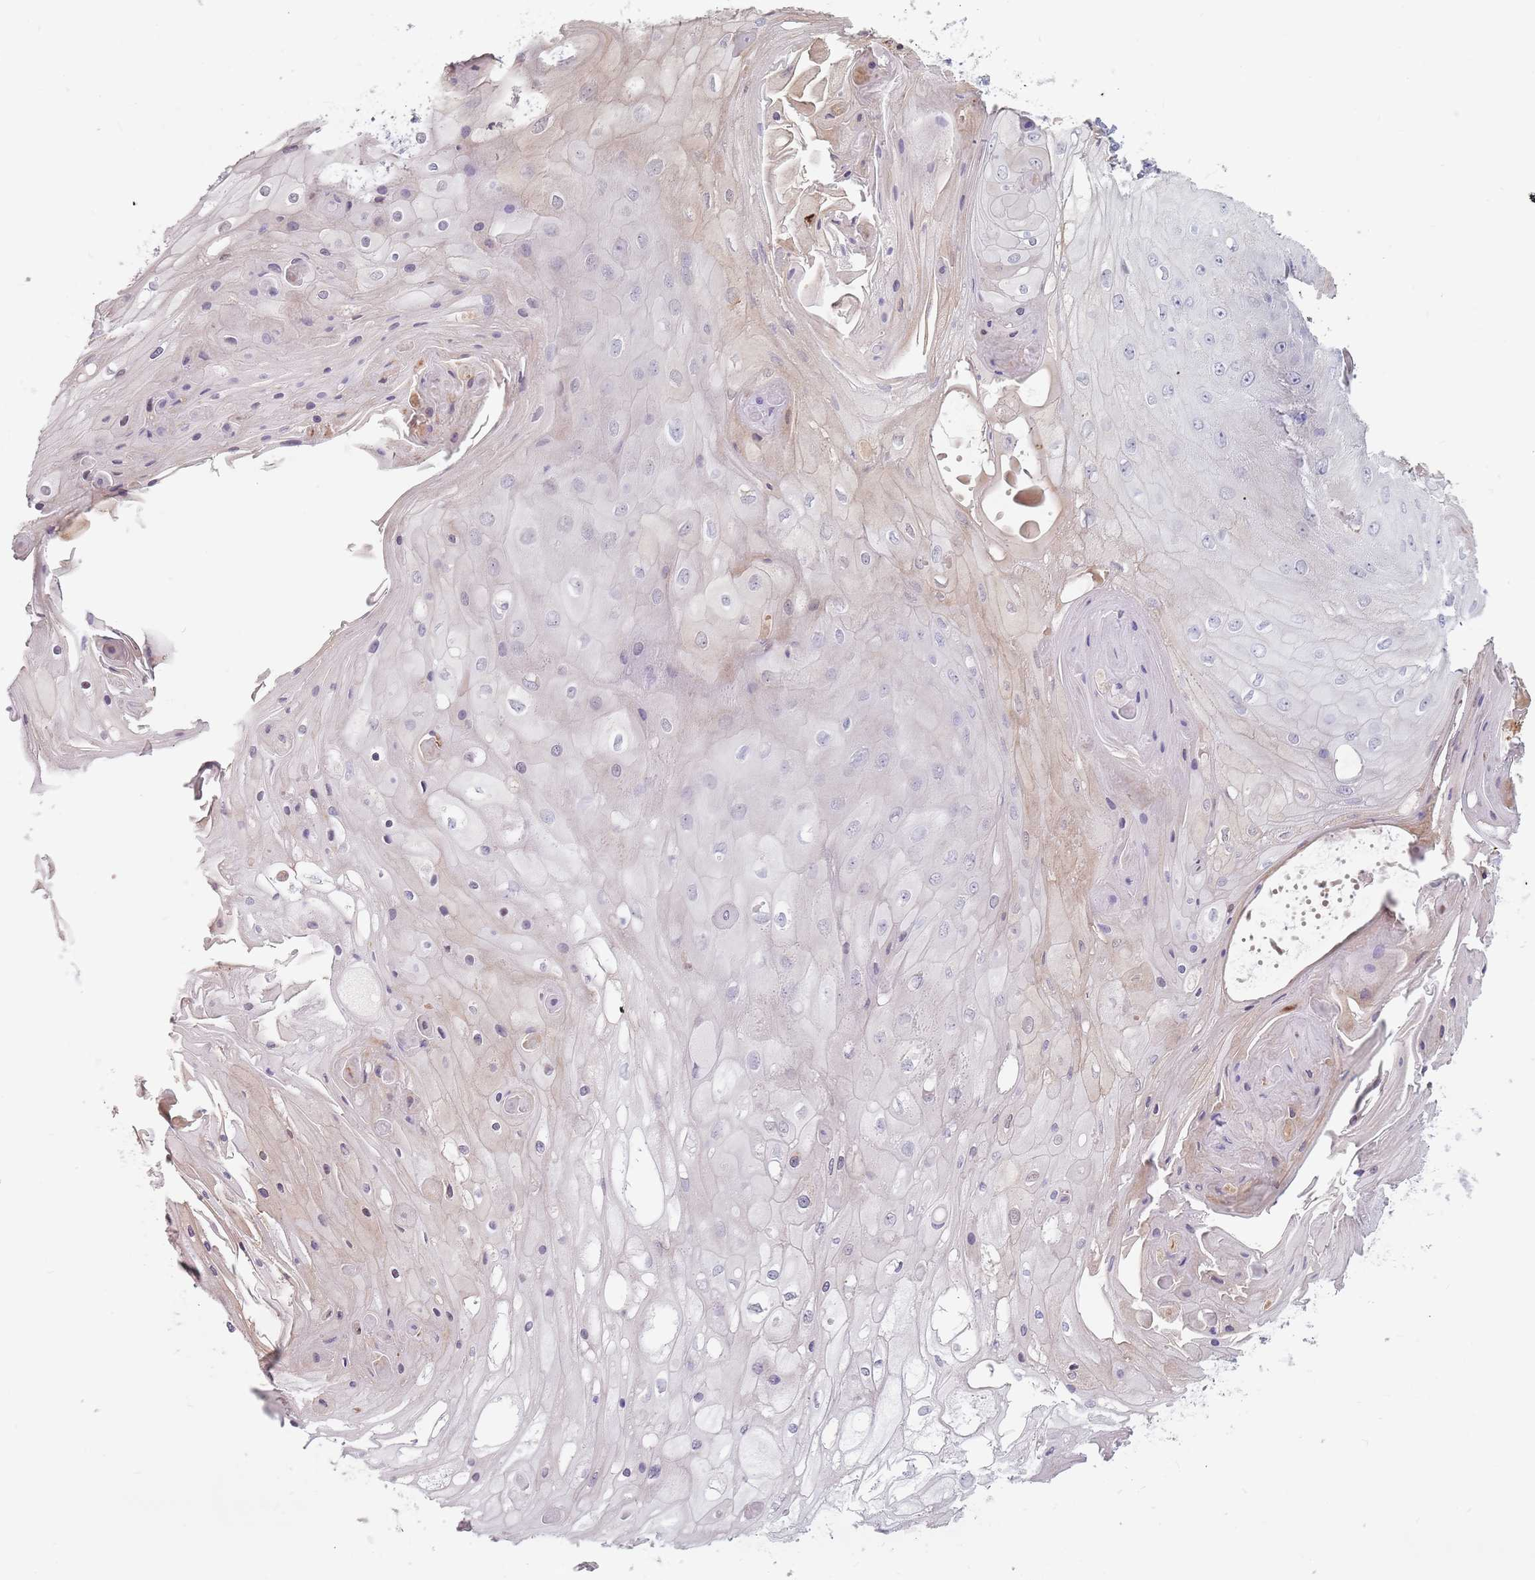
{"staining": {"intensity": "negative", "quantity": "none", "location": "none"}, "tissue": "skin cancer", "cell_type": "Tumor cells", "image_type": "cancer", "snomed": [{"axis": "morphology", "description": "Squamous cell carcinoma, NOS"}, {"axis": "topography", "description": "Skin"}], "caption": "High power microscopy image of an IHC photomicrograph of skin cancer (squamous cell carcinoma), revealing no significant staining in tumor cells.", "gene": "ZNF584", "patient": {"sex": "male", "age": 70}}